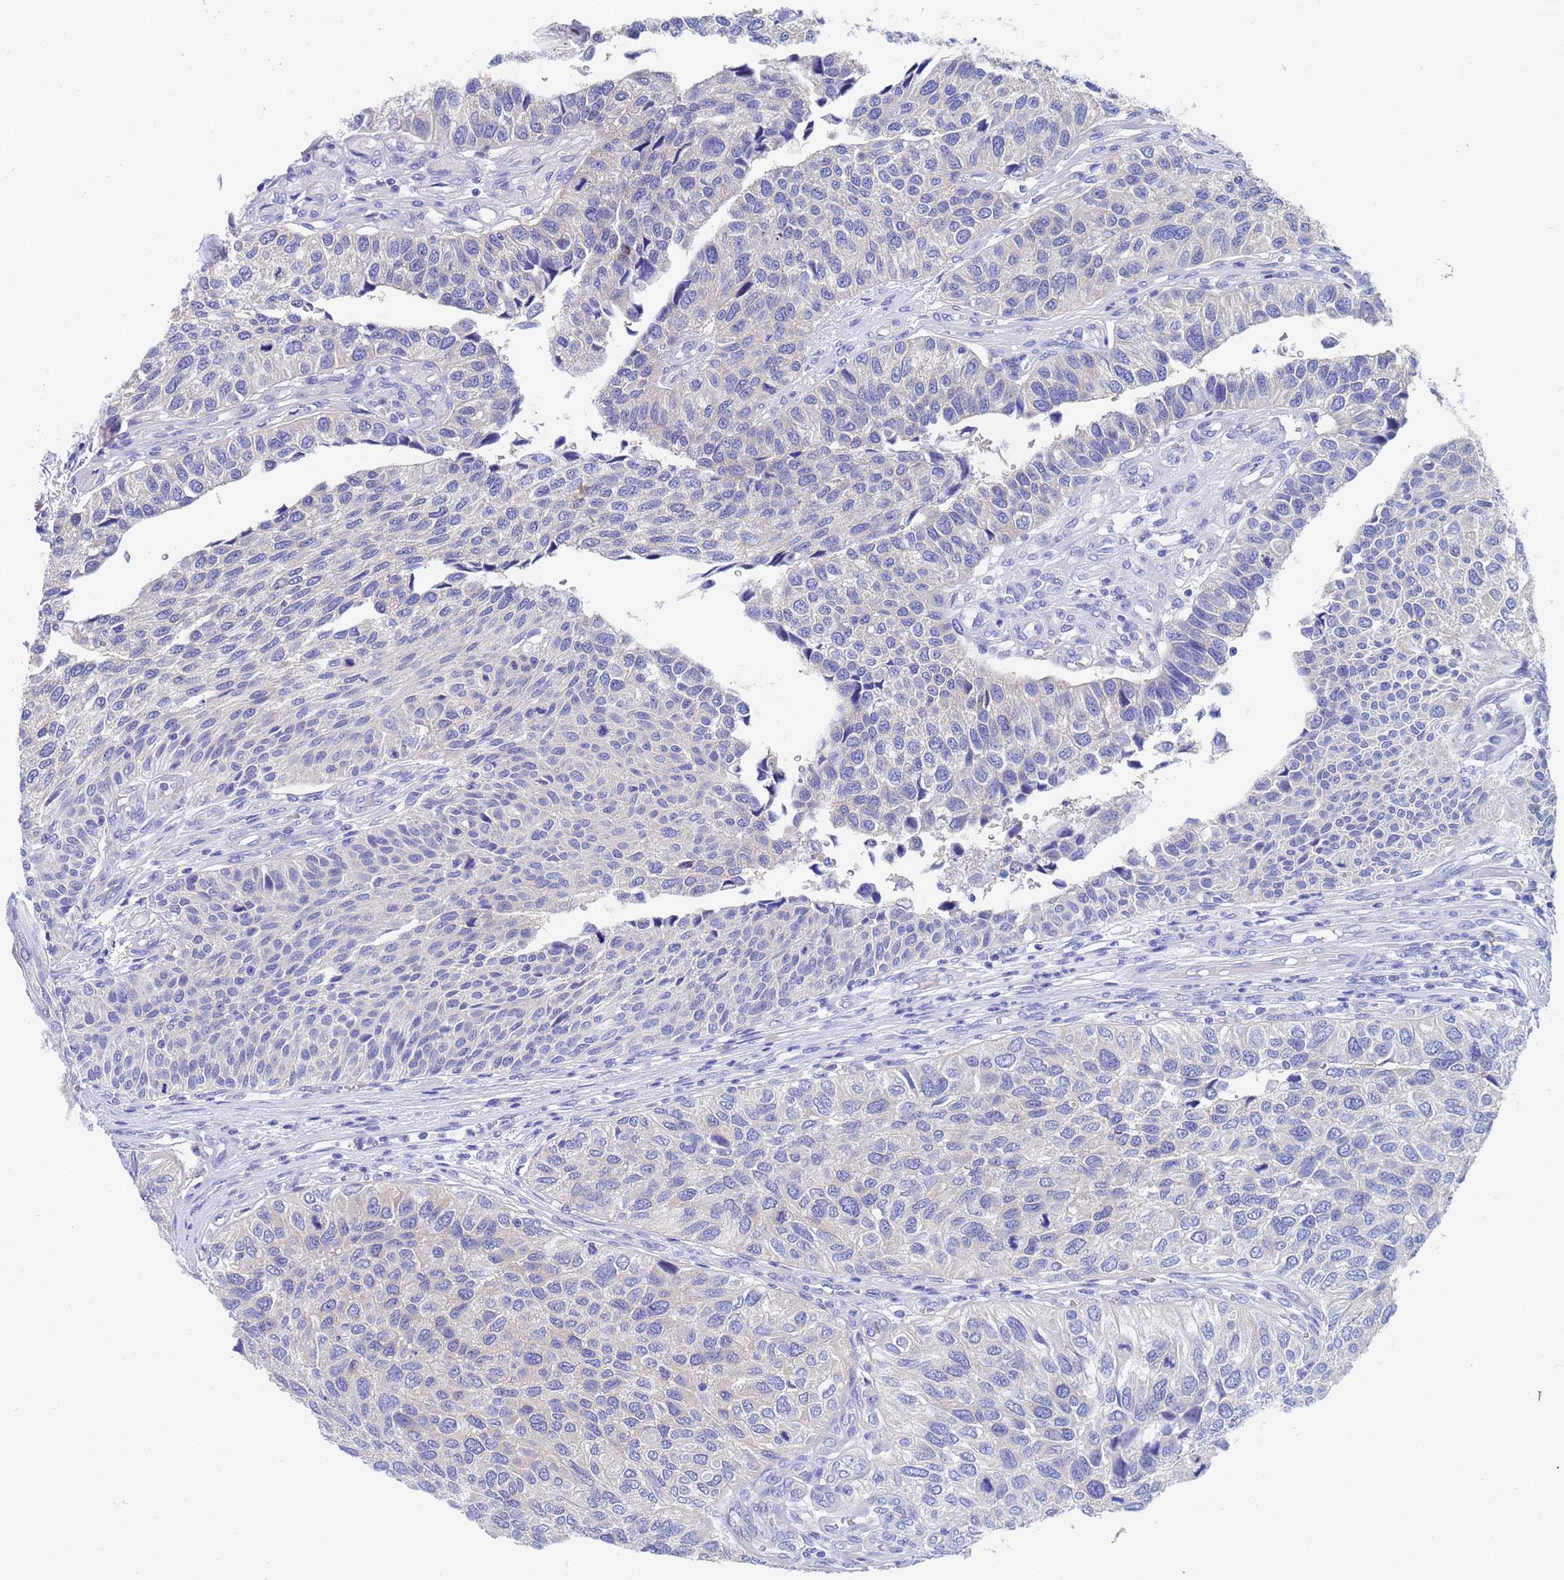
{"staining": {"intensity": "negative", "quantity": "none", "location": "none"}, "tissue": "urothelial cancer", "cell_type": "Tumor cells", "image_type": "cancer", "snomed": [{"axis": "morphology", "description": "Urothelial carcinoma, NOS"}, {"axis": "topography", "description": "Urinary bladder"}], "caption": "This is an immunohistochemistry (IHC) image of human transitional cell carcinoma. There is no staining in tumor cells.", "gene": "UBE2O", "patient": {"sex": "male", "age": 55}}